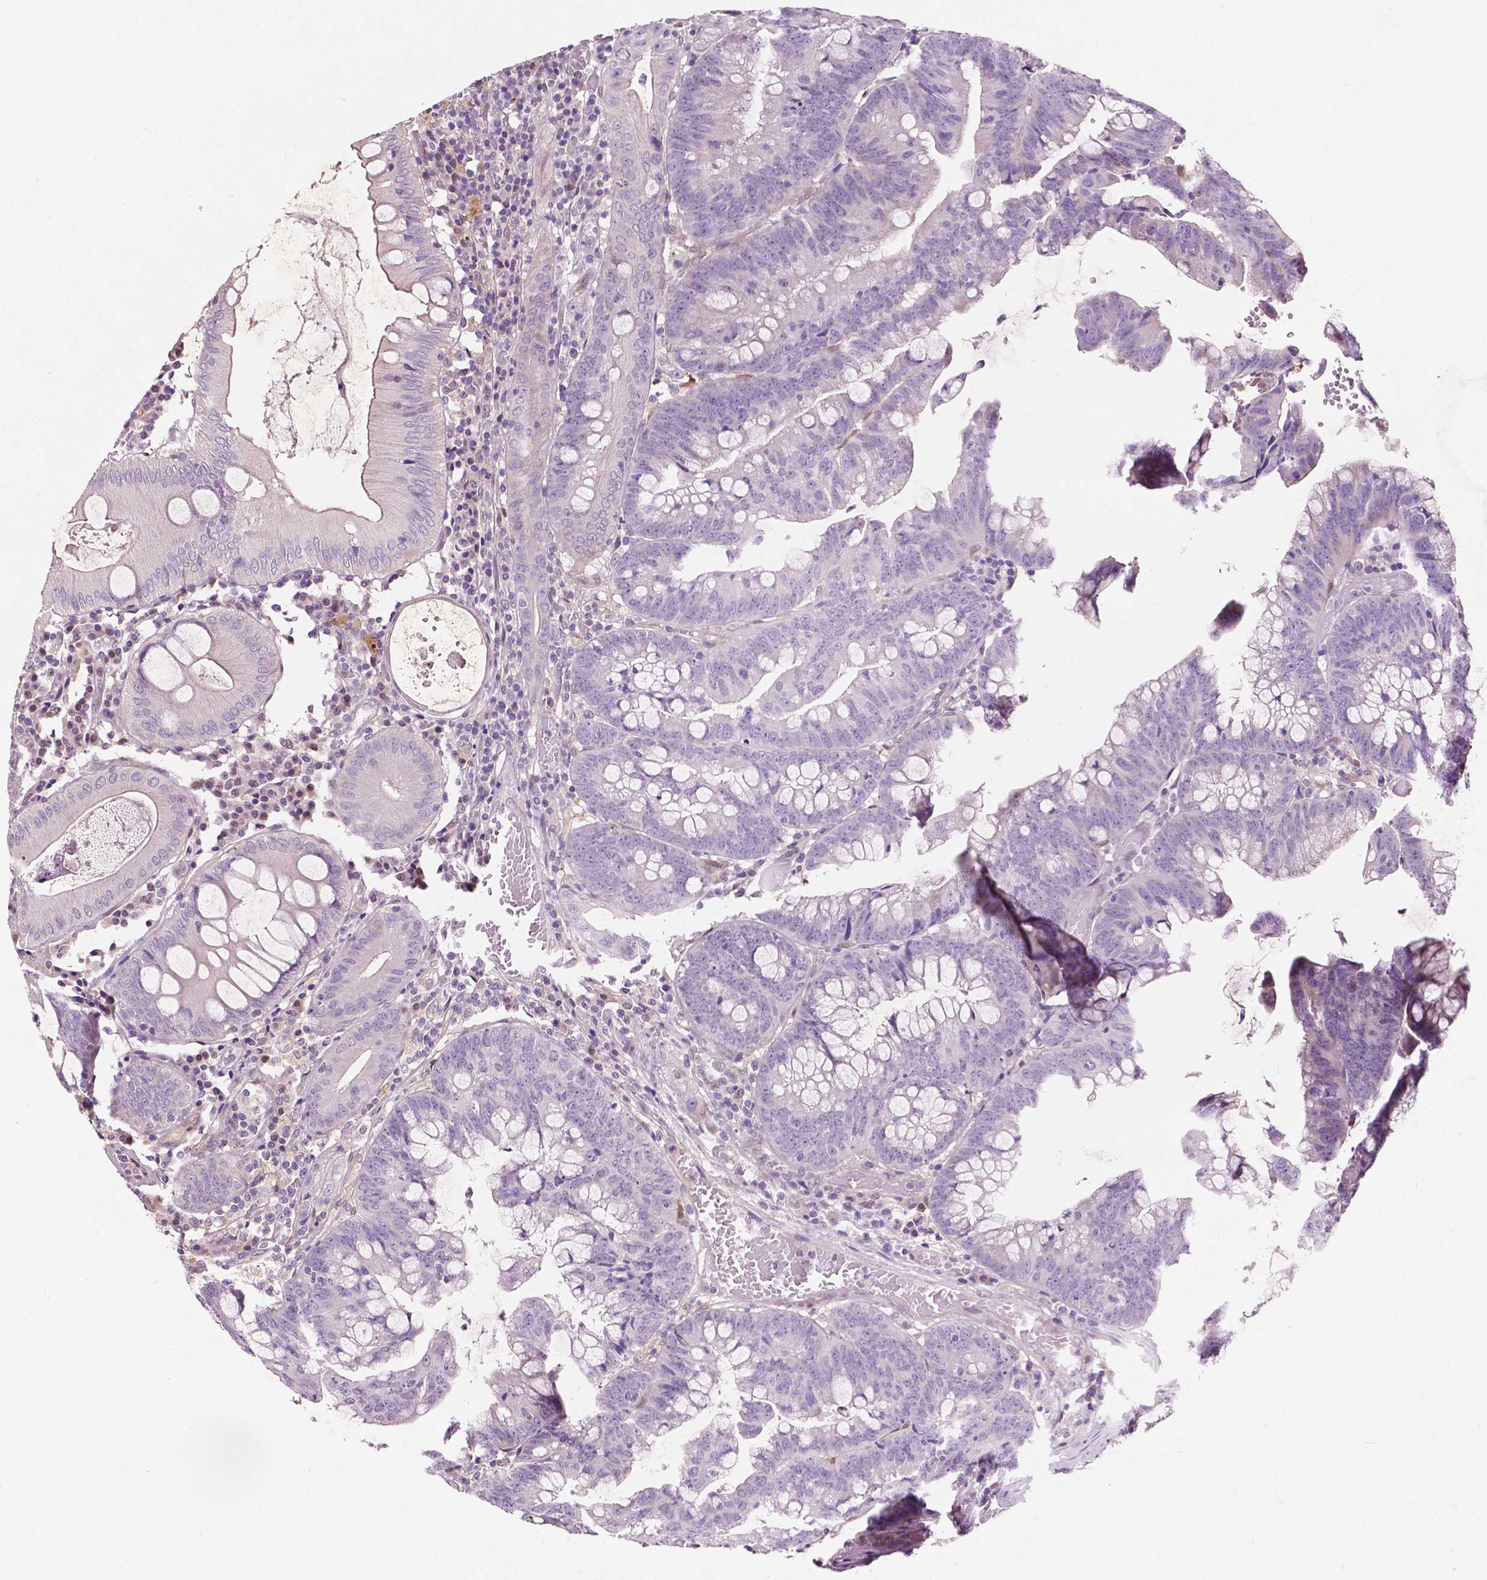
{"staining": {"intensity": "negative", "quantity": "none", "location": "none"}, "tissue": "colorectal cancer", "cell_type": "Tumor cells", "image_type": "cancer", "snomed": [{"axis": "morphology", "description": "Adenocarcinoma, NOS"}, {"axis": "topography", "description": "Colon"}], "caption": "Immunohistochemistry (IHC) image of neoplastic tissue: human colorectal cancer (adenocarcinoma) stained with DAB shows no significant protein staining in tumor cells. (Immunohistochemistry, brightfield microscopy, high magnification).", "gene": "GPR37", "patient": {"sex": "male", "age": 62}}